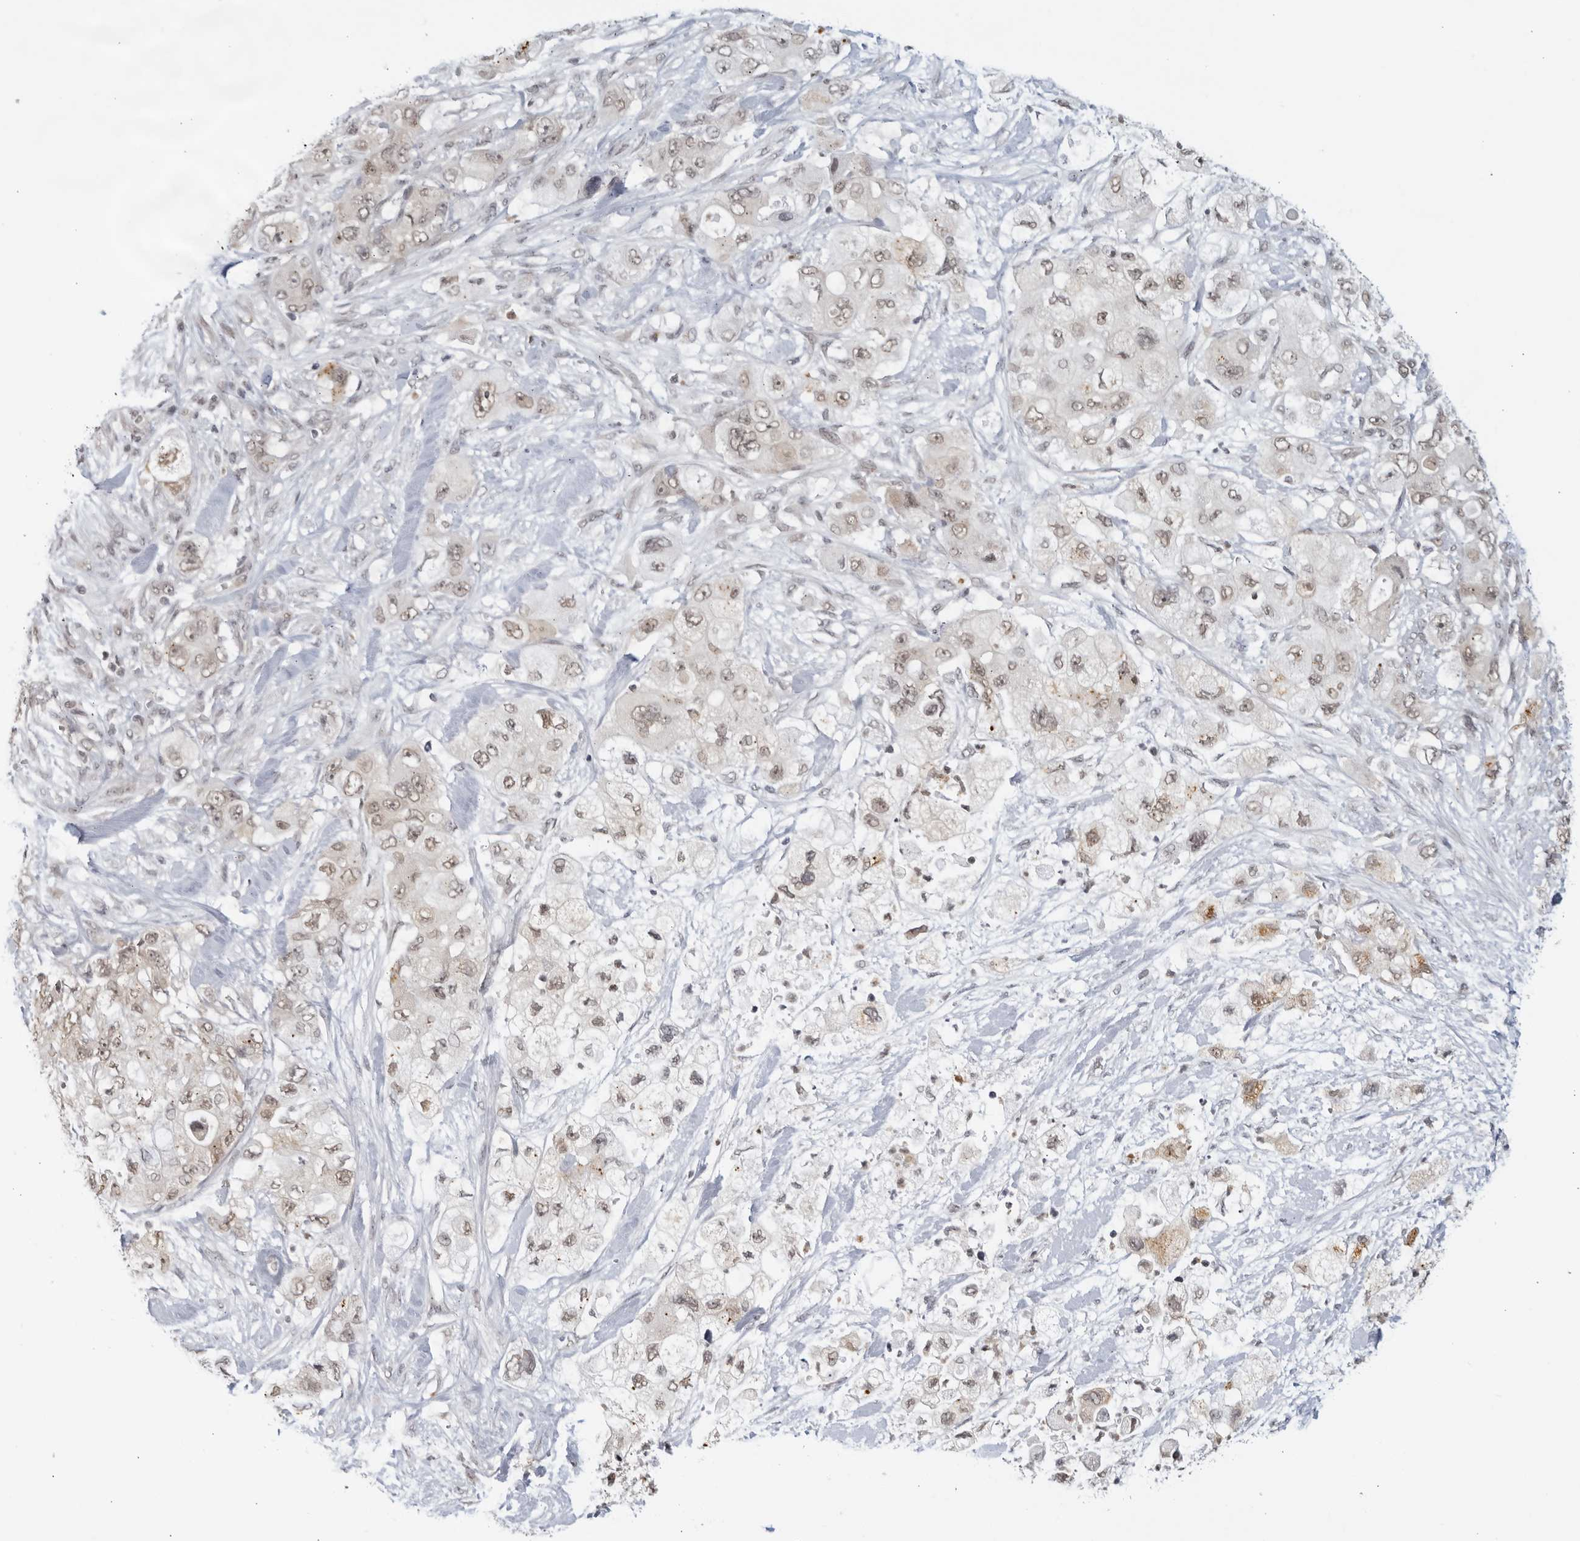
{"staining": {"intensity": "weak", "quantity": ">75%", "location": "cytoplasmic/membranous,nuclear"}, "tissue": "pancreatic cancer", "cell_type": "Tumor cells", "image_type": "cancer", "snomed": [{"axis": "morphology", "description": "Adenocarcinoma, NOS"}, {"axis": "topography", "description": "Pancreas"}], "caption": "This image shows adenocarcinoma (pancreatic) stained with immunohistochemistry (IHC) to label a protein in brown. The cytoplasmic/membranous and nuclear of tumor cells show weak positivity for the protein. Nuclei are counter-stained blue.", "gene": "CC2D1B", "patient": {"sex": "female", "age": 73}}